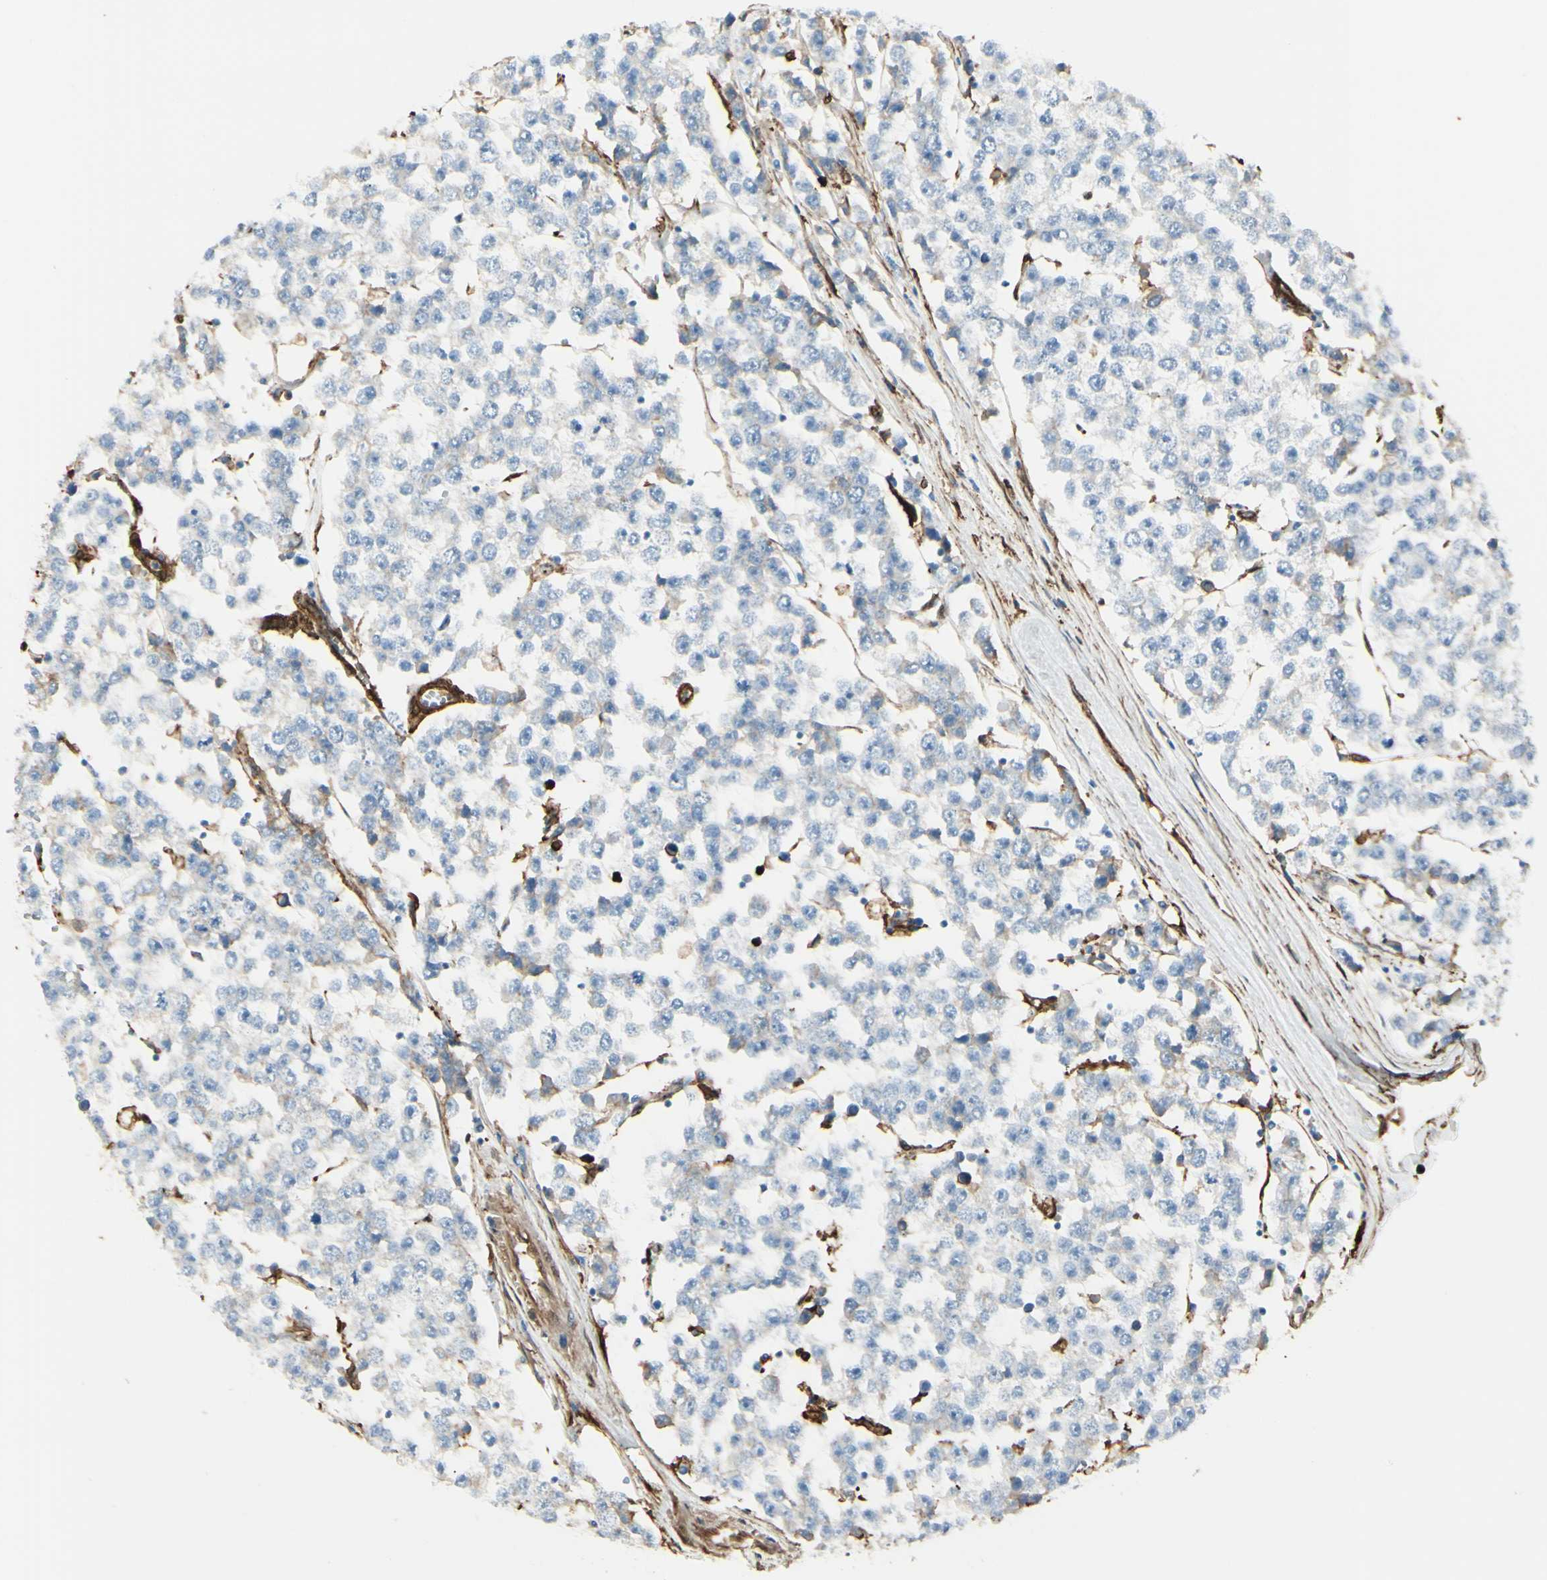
{"staining": {"intensity": "negative", "quantity": "none", "location": "none"}, "tissue": "testis cancer", "cell_type": "Tumor cells", "image_type": "cancer", "snomed": [{"axis": "morphology", "description": "Seminoma, NOS"}, {"axis": "morphology", "description": "Carcinoma, Embryonal, NOS"}, {"axis": "topography", "description": "Testis"}], "caption": "Tumor cells are negative for brown protein staining in testis cancer. (Brightfield microscopy of DAB (3,3'-diaminobenzidine) immunohistochemistry at high magnification).", "gene": "GSN", "patient": {"sex": "male", "age": 52}}